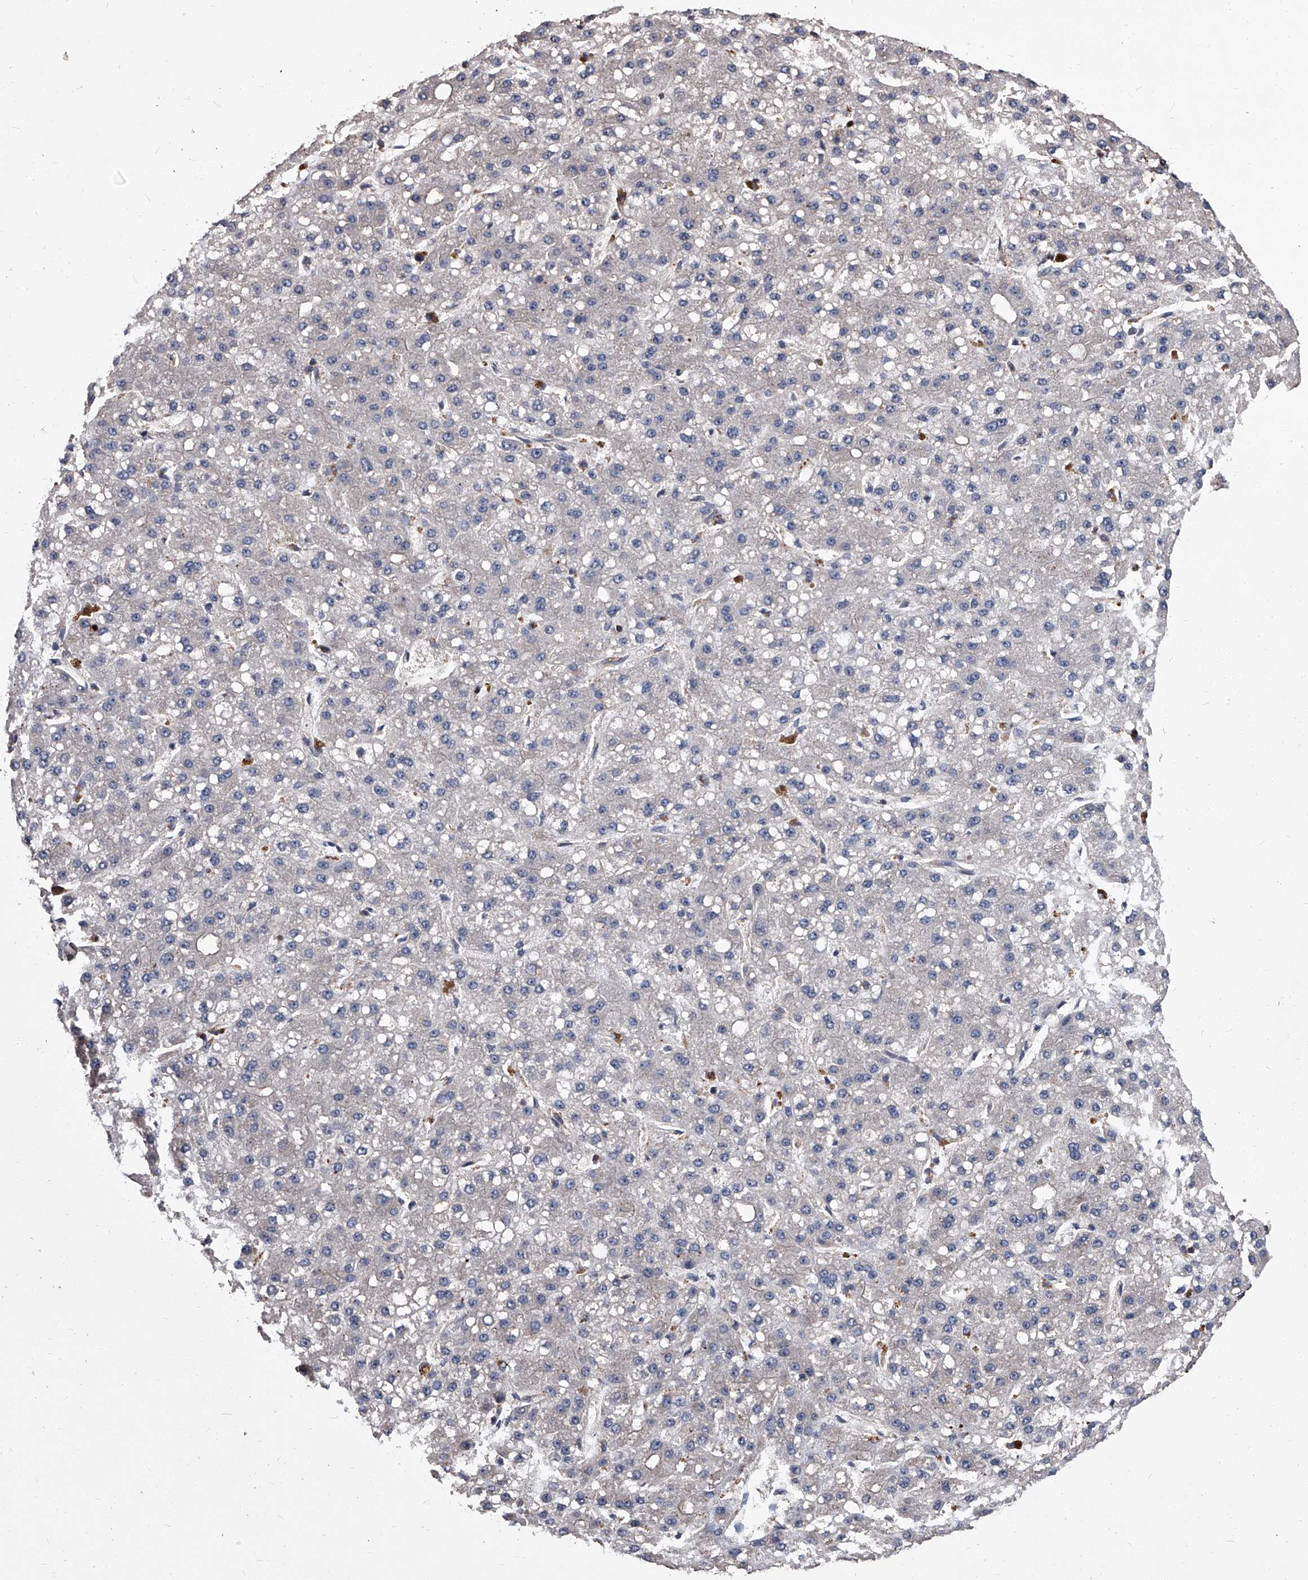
{"staining": {"intensity": "negative", "quantity": "none", "location": "none"}, "tissue": "liver cancer", "cell_type": "Tumor cells", "image_type": "cancer", "snomed": [{"axis": "morphology", "description": "Carcinoma, Hepatocellular, NOS"}, {"axis": "topography", "description": "Liver"}], "caption": "This is a photomicrograph of immunohistochemistry (IHC) staining of liver hepatocellular carcinoma, which shows no staining in tumor cells.", "gene": "STK36", "patient": {"sex": "male", "age": 67}}